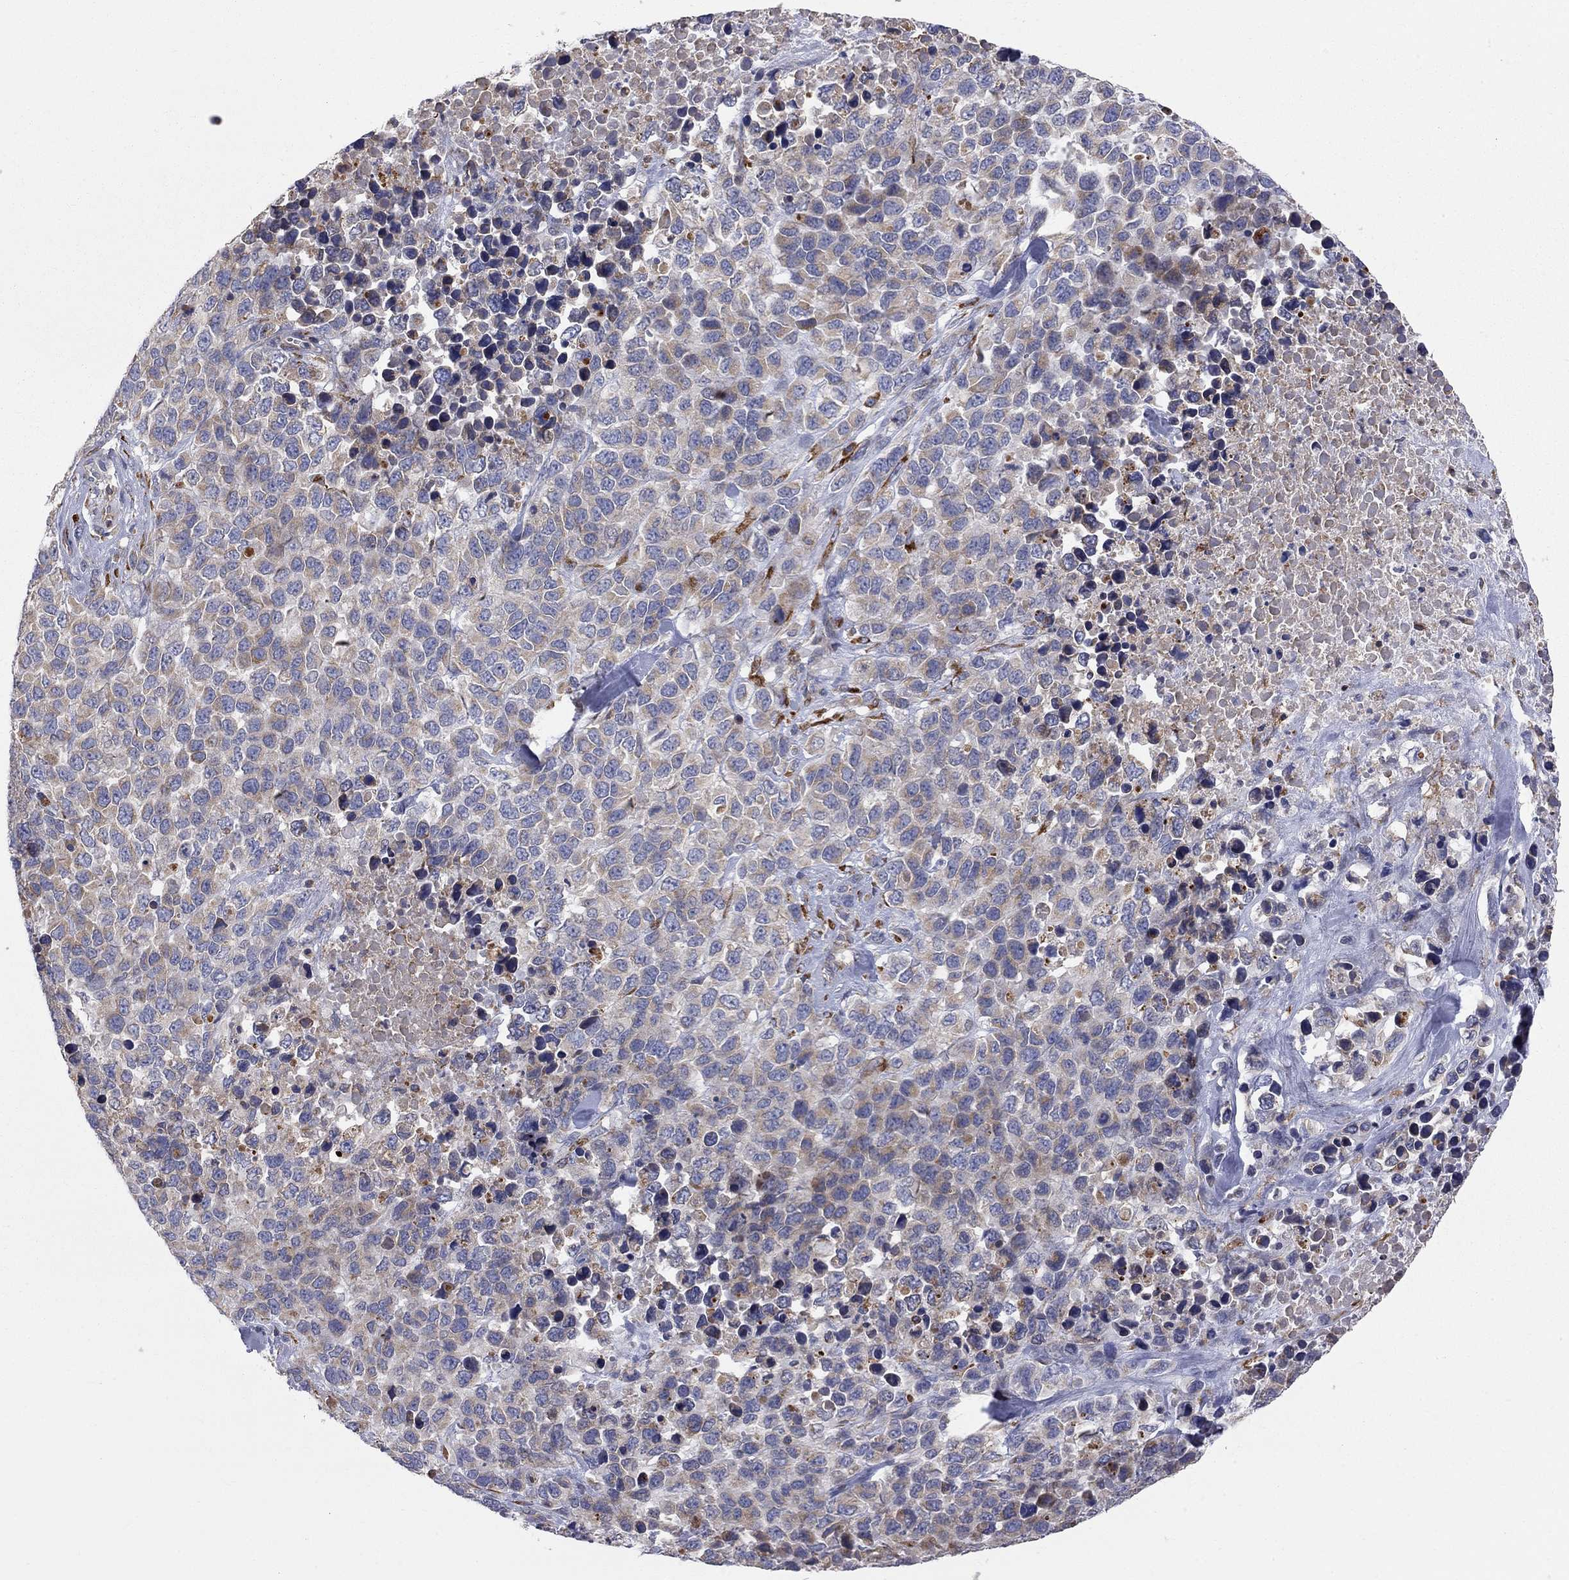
{"staining": {"intensity": "negative", "quantity": "none", "location": "none"}, "tissue": "melanoma", "cell_type": "Tumor cells", "image_type": "cancer", "snomed": [{"axis": "morphology", "description": "Malignant melanoma, Metastatic site"}, {"axis": "topography", "description": "Skin"}], "caption": "This is an immunohistochemistry histopathology image of human malignant melanoma (metastatic site). There is no expression in tumor cells.", "gene": "CASTOR1", "patient": {"sex": "male", "age": 84}}